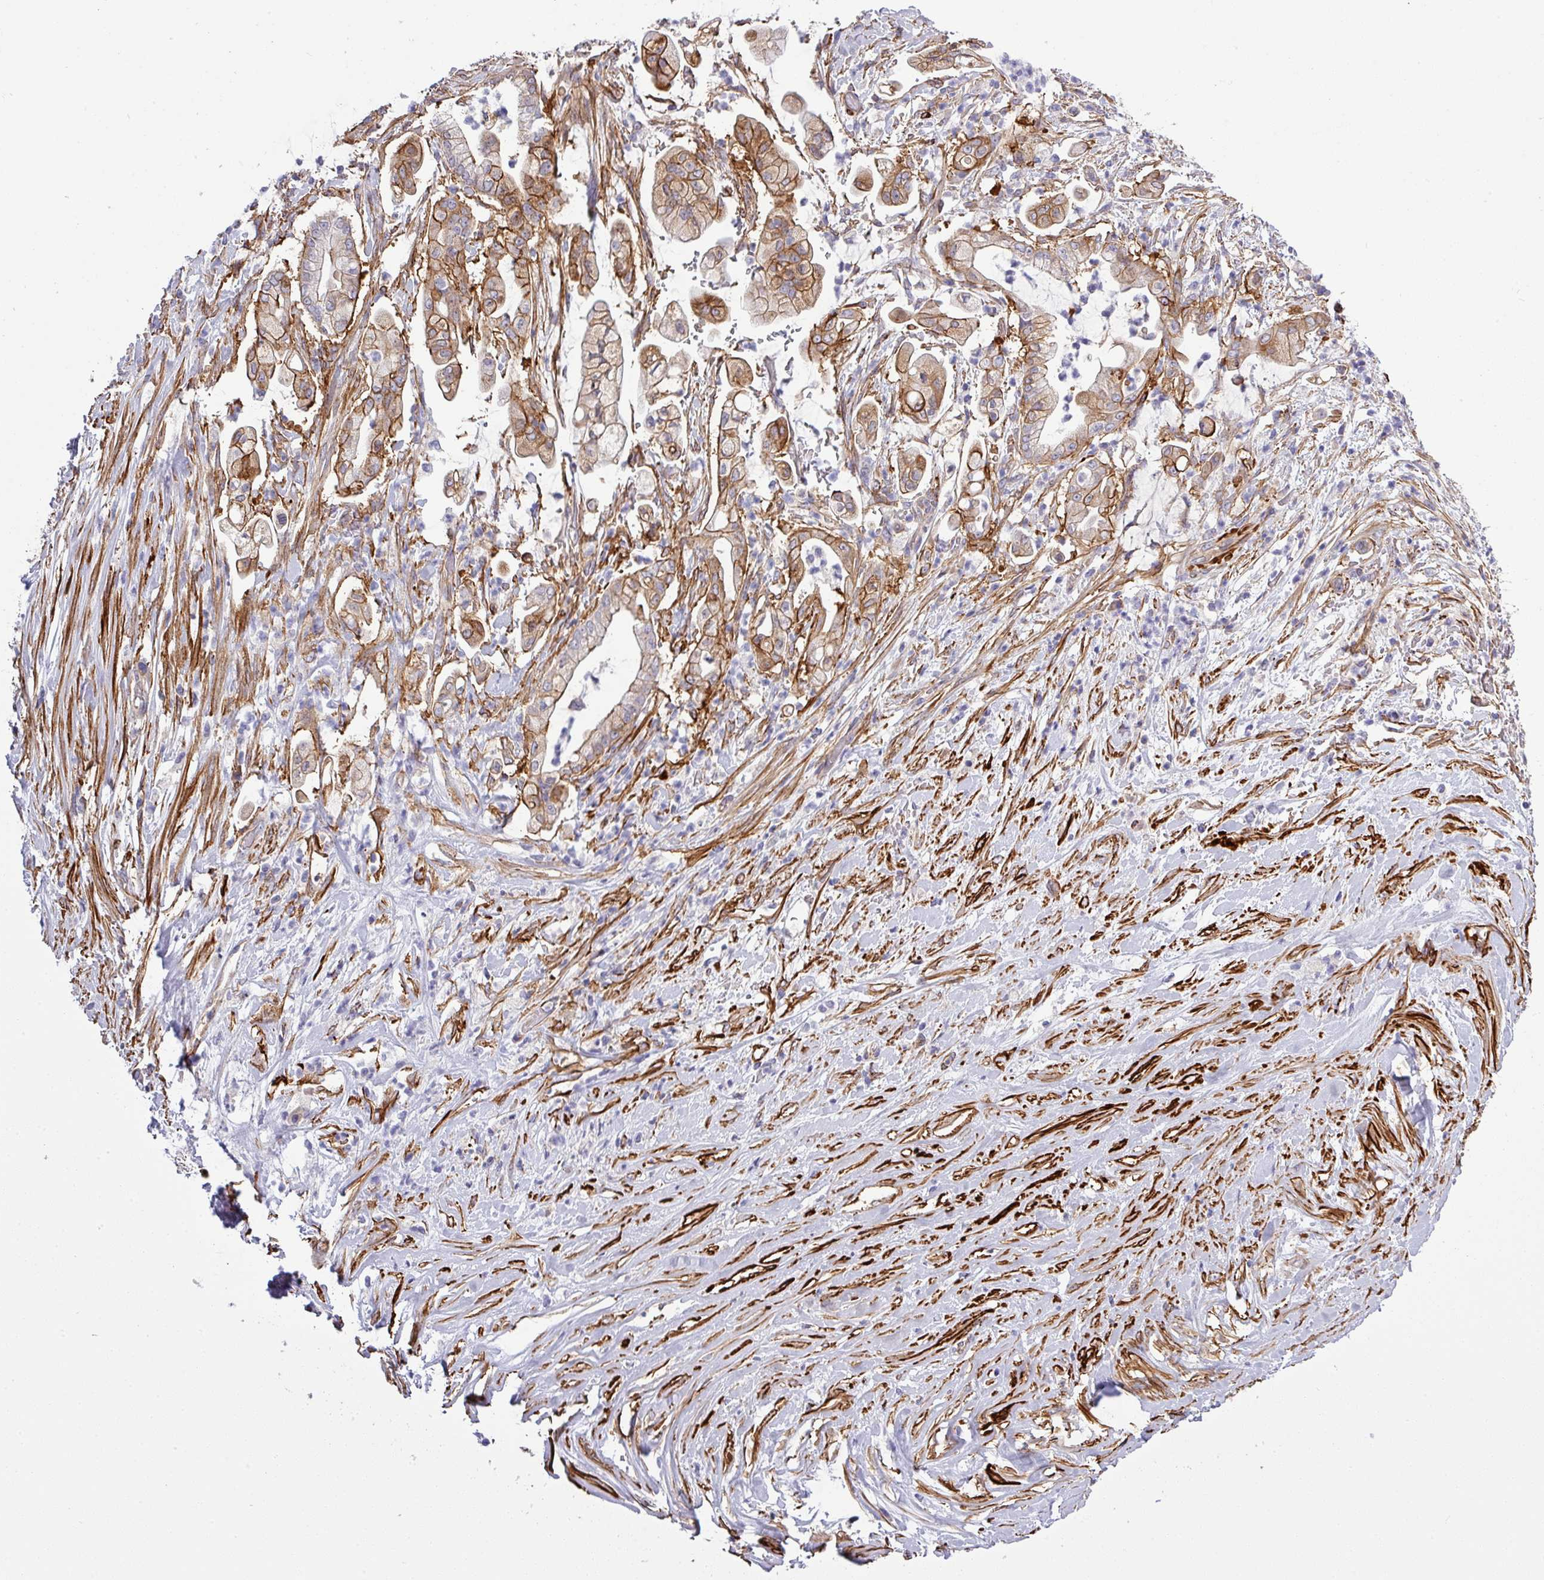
{"staining": {"intensity": "moderate", "quantity": ">75%", "location": "cytoplasmic/membranous"}, "tissue": "pancreatic cancer", "cell_type": "Tumor cells", "image_type": "cancer", "snomed": [{"axis": "morphology", "description": "Adenocarcinoma, NOS"}, {"axis": "topography", "description": "Pancreas"}], "caption": "This photomicrograph shows IHC staining of pancreatic adenocarcinoma, with medium moderate cytoplasmic/membranous positivity in about >75% of tumor cells.", "gene": "PARD6A", "patient": {"sex": "female", "age": 69}}